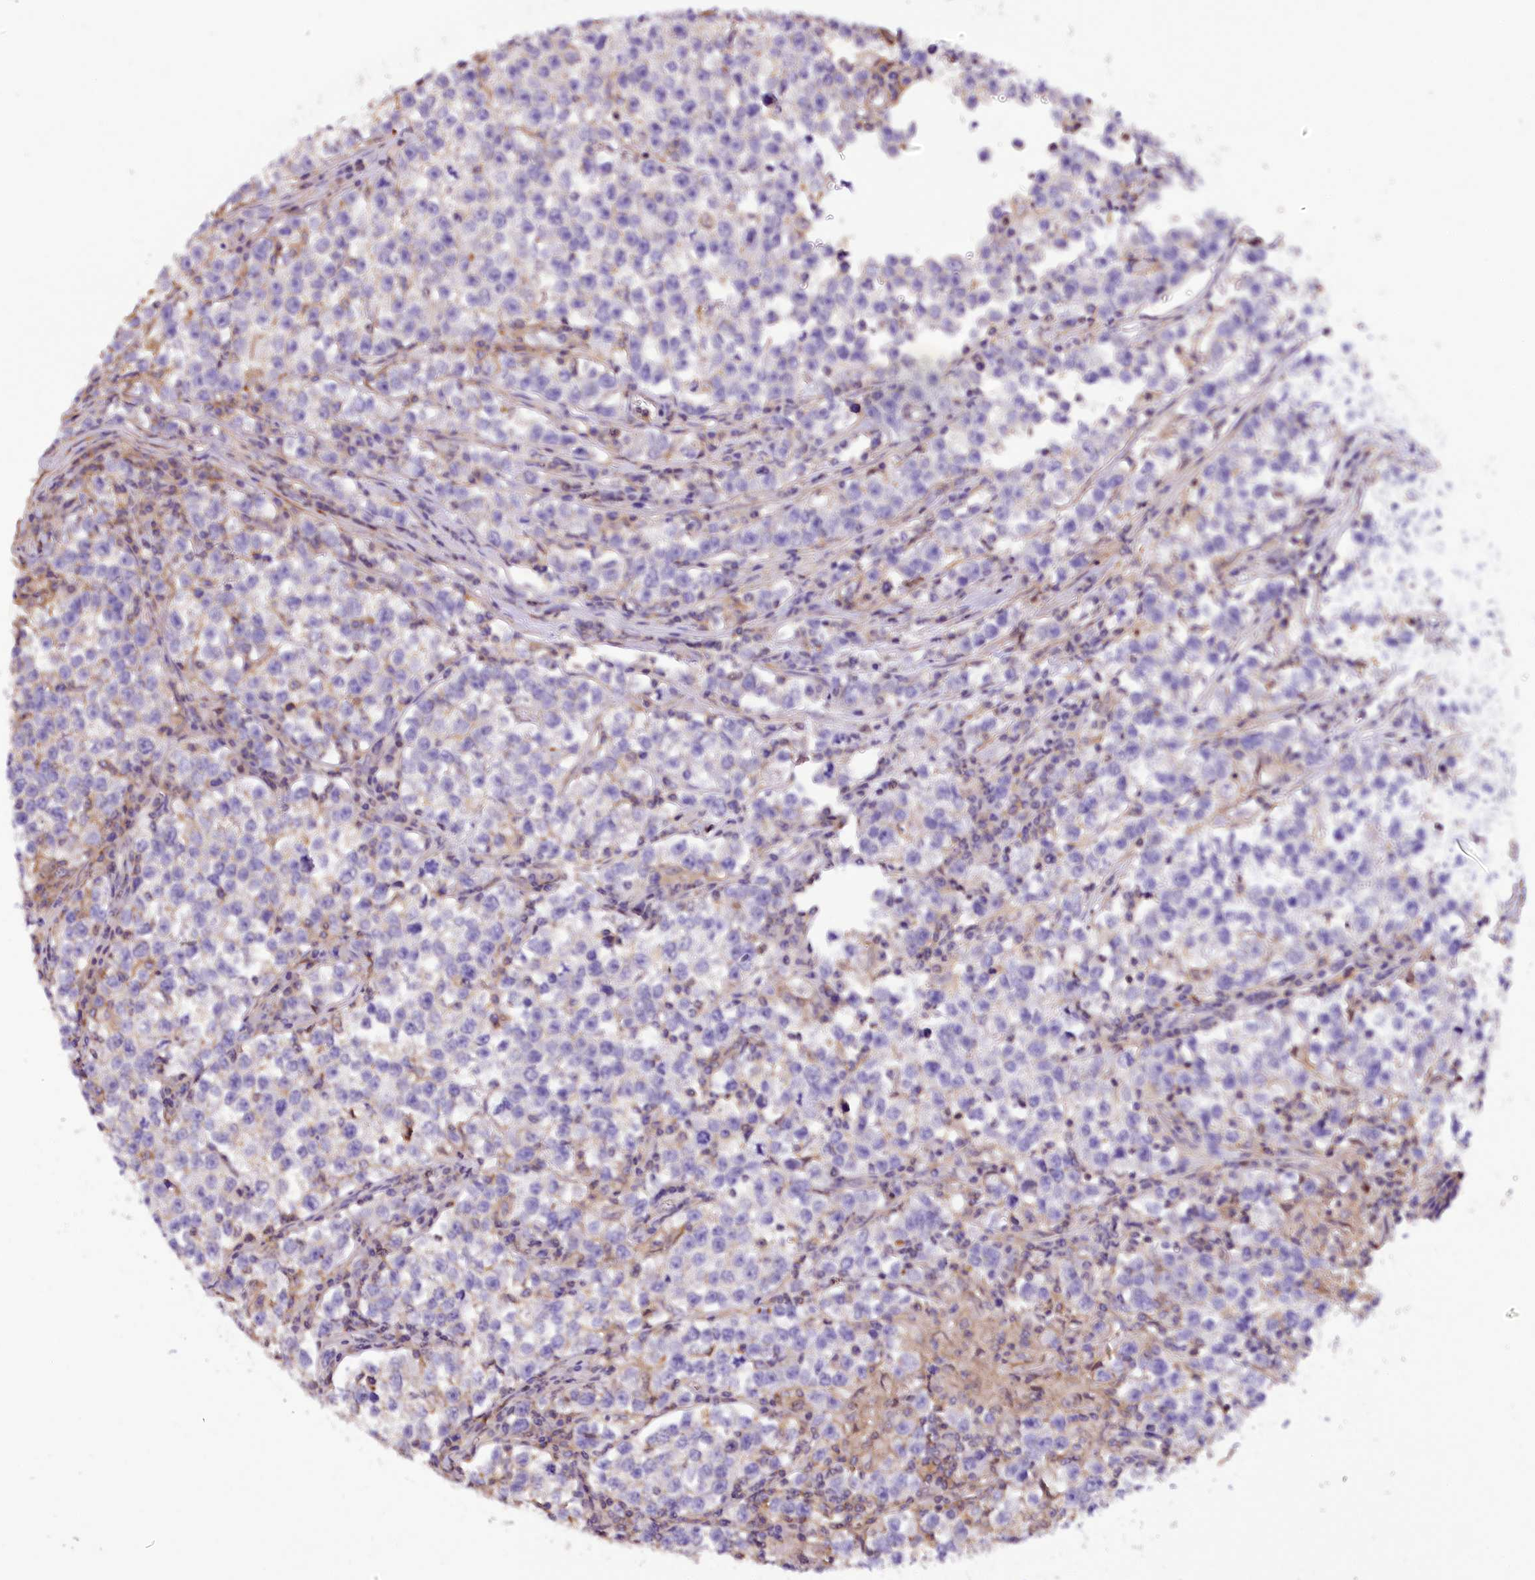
{"staining": {"intensity": "negative", "quantity": "none", "location": "none"}, "tissue": "testis cancer", "cell_type": "Tumor cells", "image_type": "cancer", "snomed": [{"axis": "morphology", "description": "Normal tissue, NOS"}, {"axis": "morphology", "description": "Seminoma, NOS"}, {"axis": "topography", "description": "Testis"}], "caption": "Protein analysis of testis seminoma shows no significant positivity in tumor cells.", "gene": "DPP3", "patient": {"sex": "male", "age": 43}}